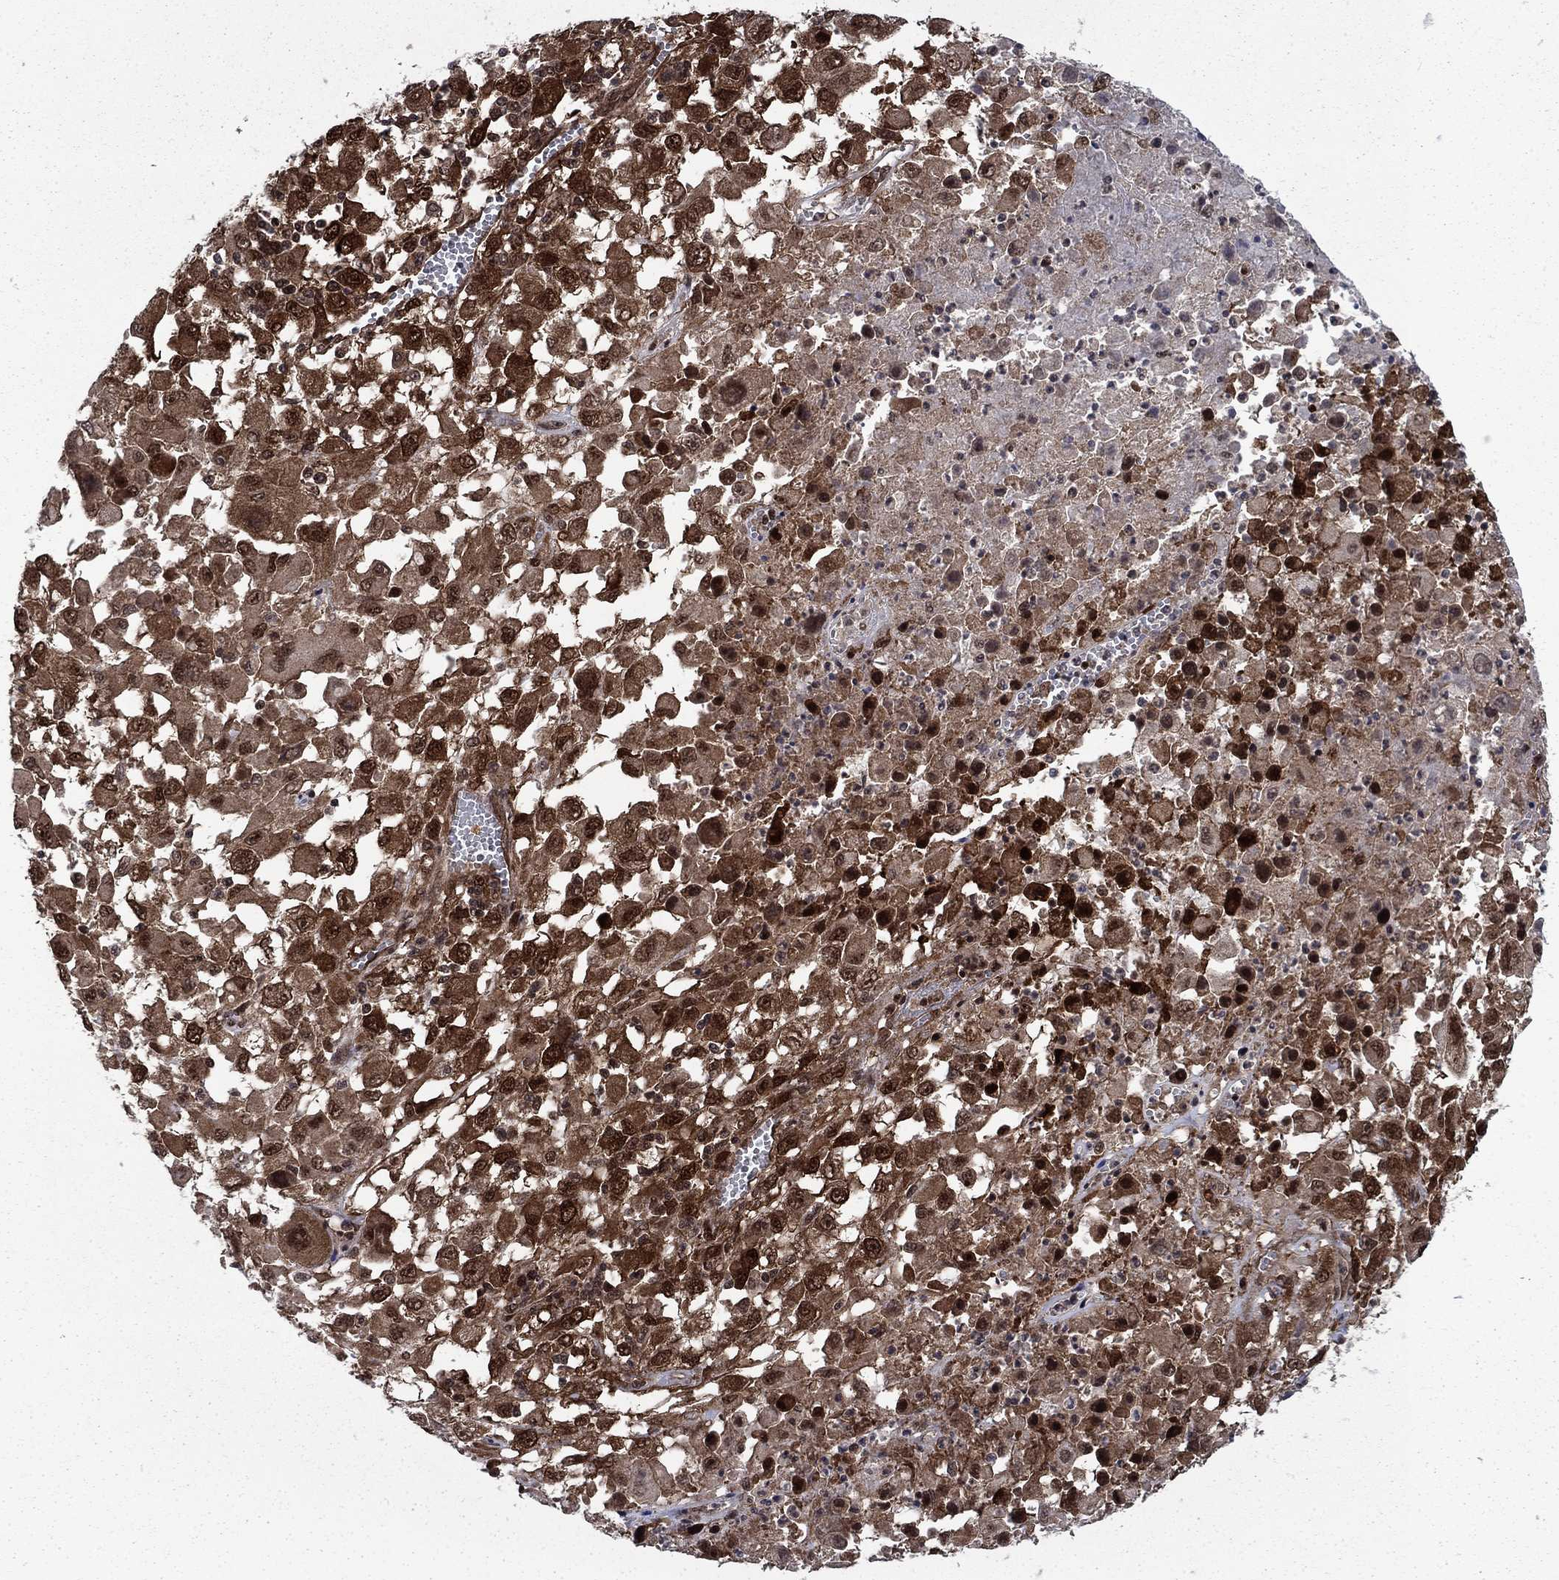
{"staining": {"intensity": "strong", "quantity": ">75%", "location": "cytoplasmic/membranous,nuclear"}, "tissue": "melanoma", "cell_type": "Tumor cells", "image_type": "cancer", "snomed": [{"axis": "morphology", "description": "Malignant melanoma, Metastatic site"}, {"axis": "topography", "description": "Soft tissue"}], "caption": "DAB immunohistochemical staining of malignant melanoma (metastatic site) shows strong cytoplasmic/membranous and nuclear protein positivity in approximately >75% of tumor cells.", "gene": "DNAJA1", "patient": {"sex": "male", "age": 50}}